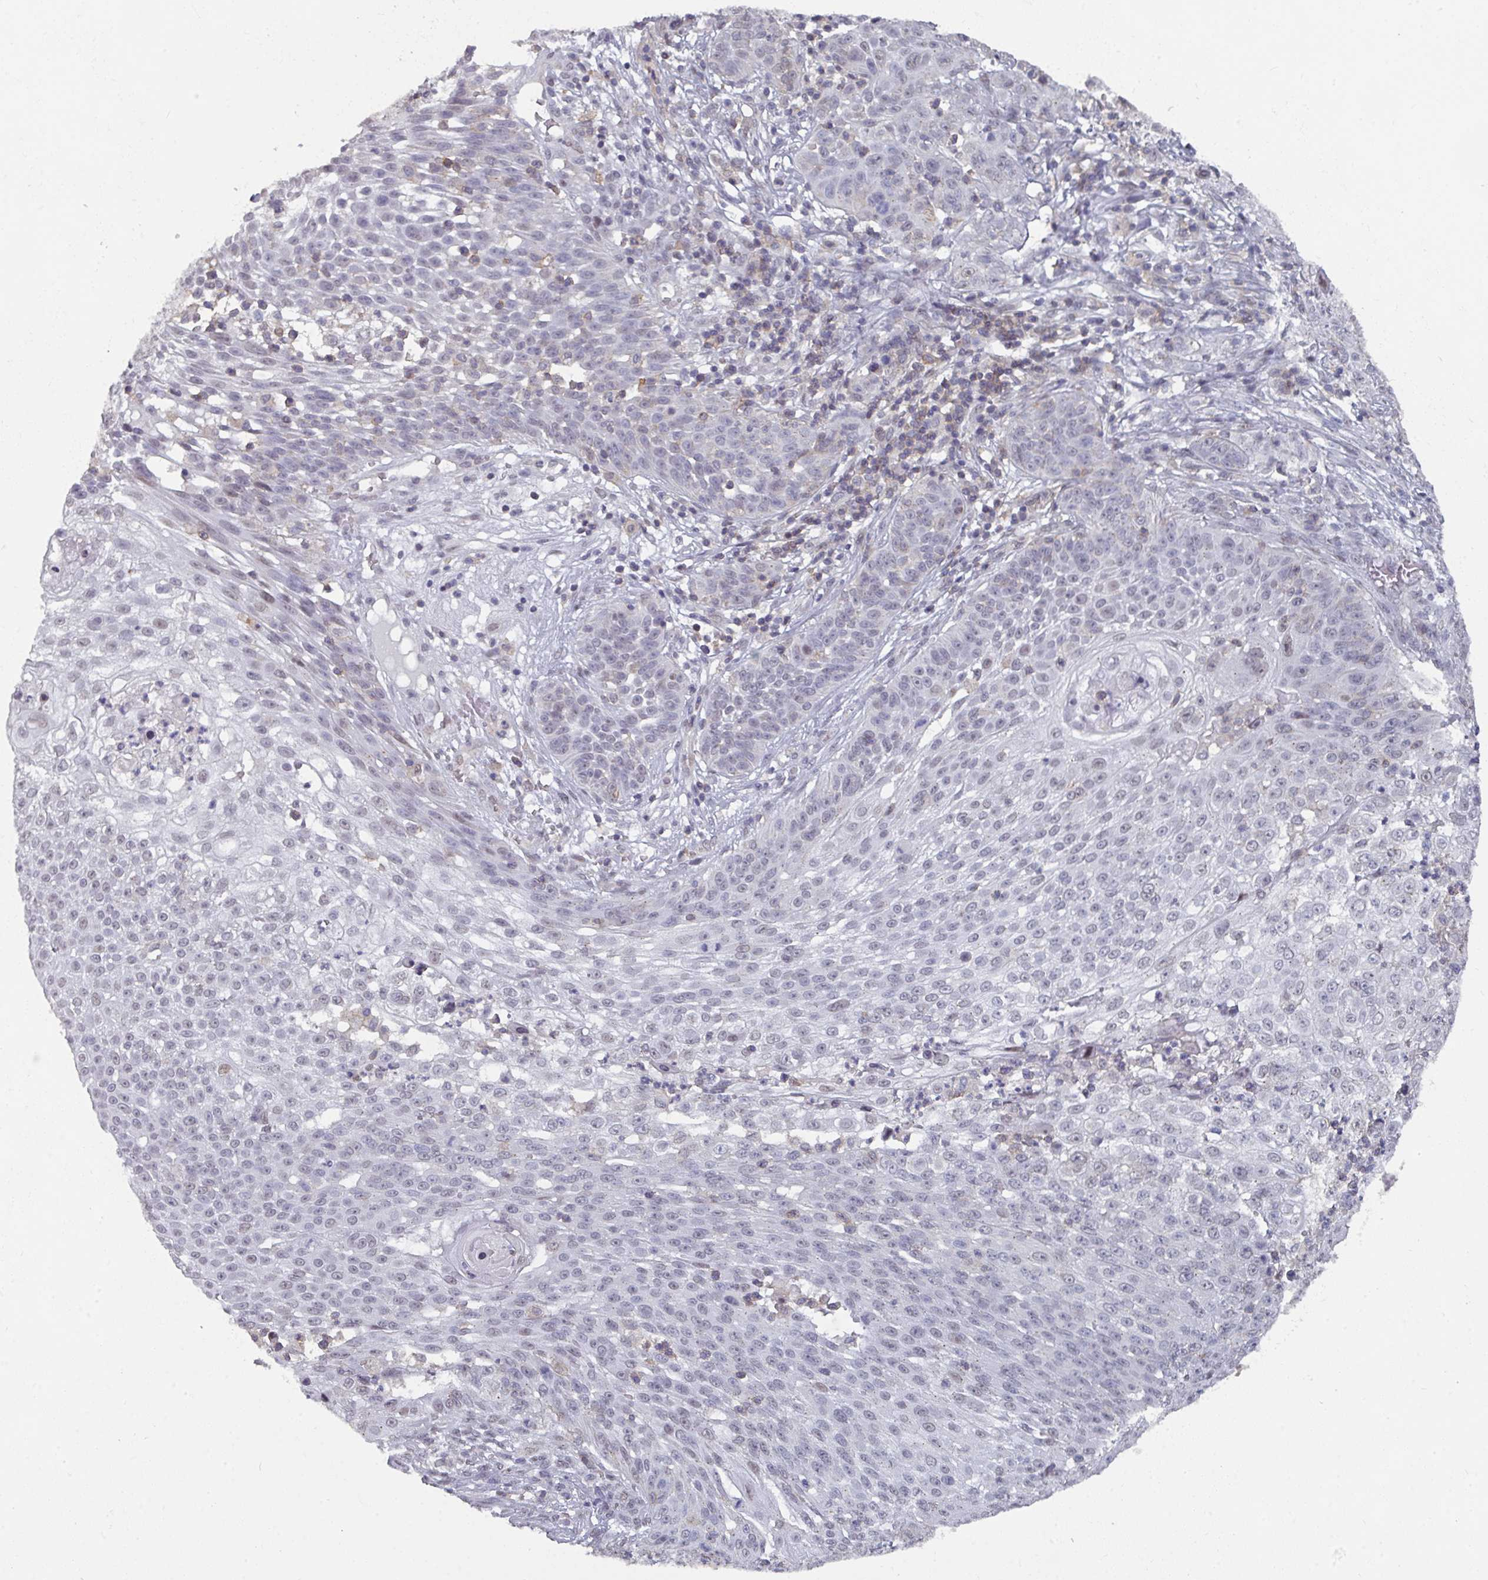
{"staining": {"intensity": "negative", "quantity": "none", "location": "none"}, "tissue": "skin cancer", "cell_type": "Tumor cells", "image_type": "cancer", "snomed": [{"axis": "morphology", "description": "Squamous cell carcinoma, NOS"}, {"axis": "topography", "description": "Skin"}], "caption": "Immunohistochemistry (IHC) histopathology image of neoplastic tissue: skin squamous cell carcinoma stained with DAB displays no significant protein staining in tumor cells.", "gene": "RASAL3", "patient": {"sex": "male", "age": 24}}